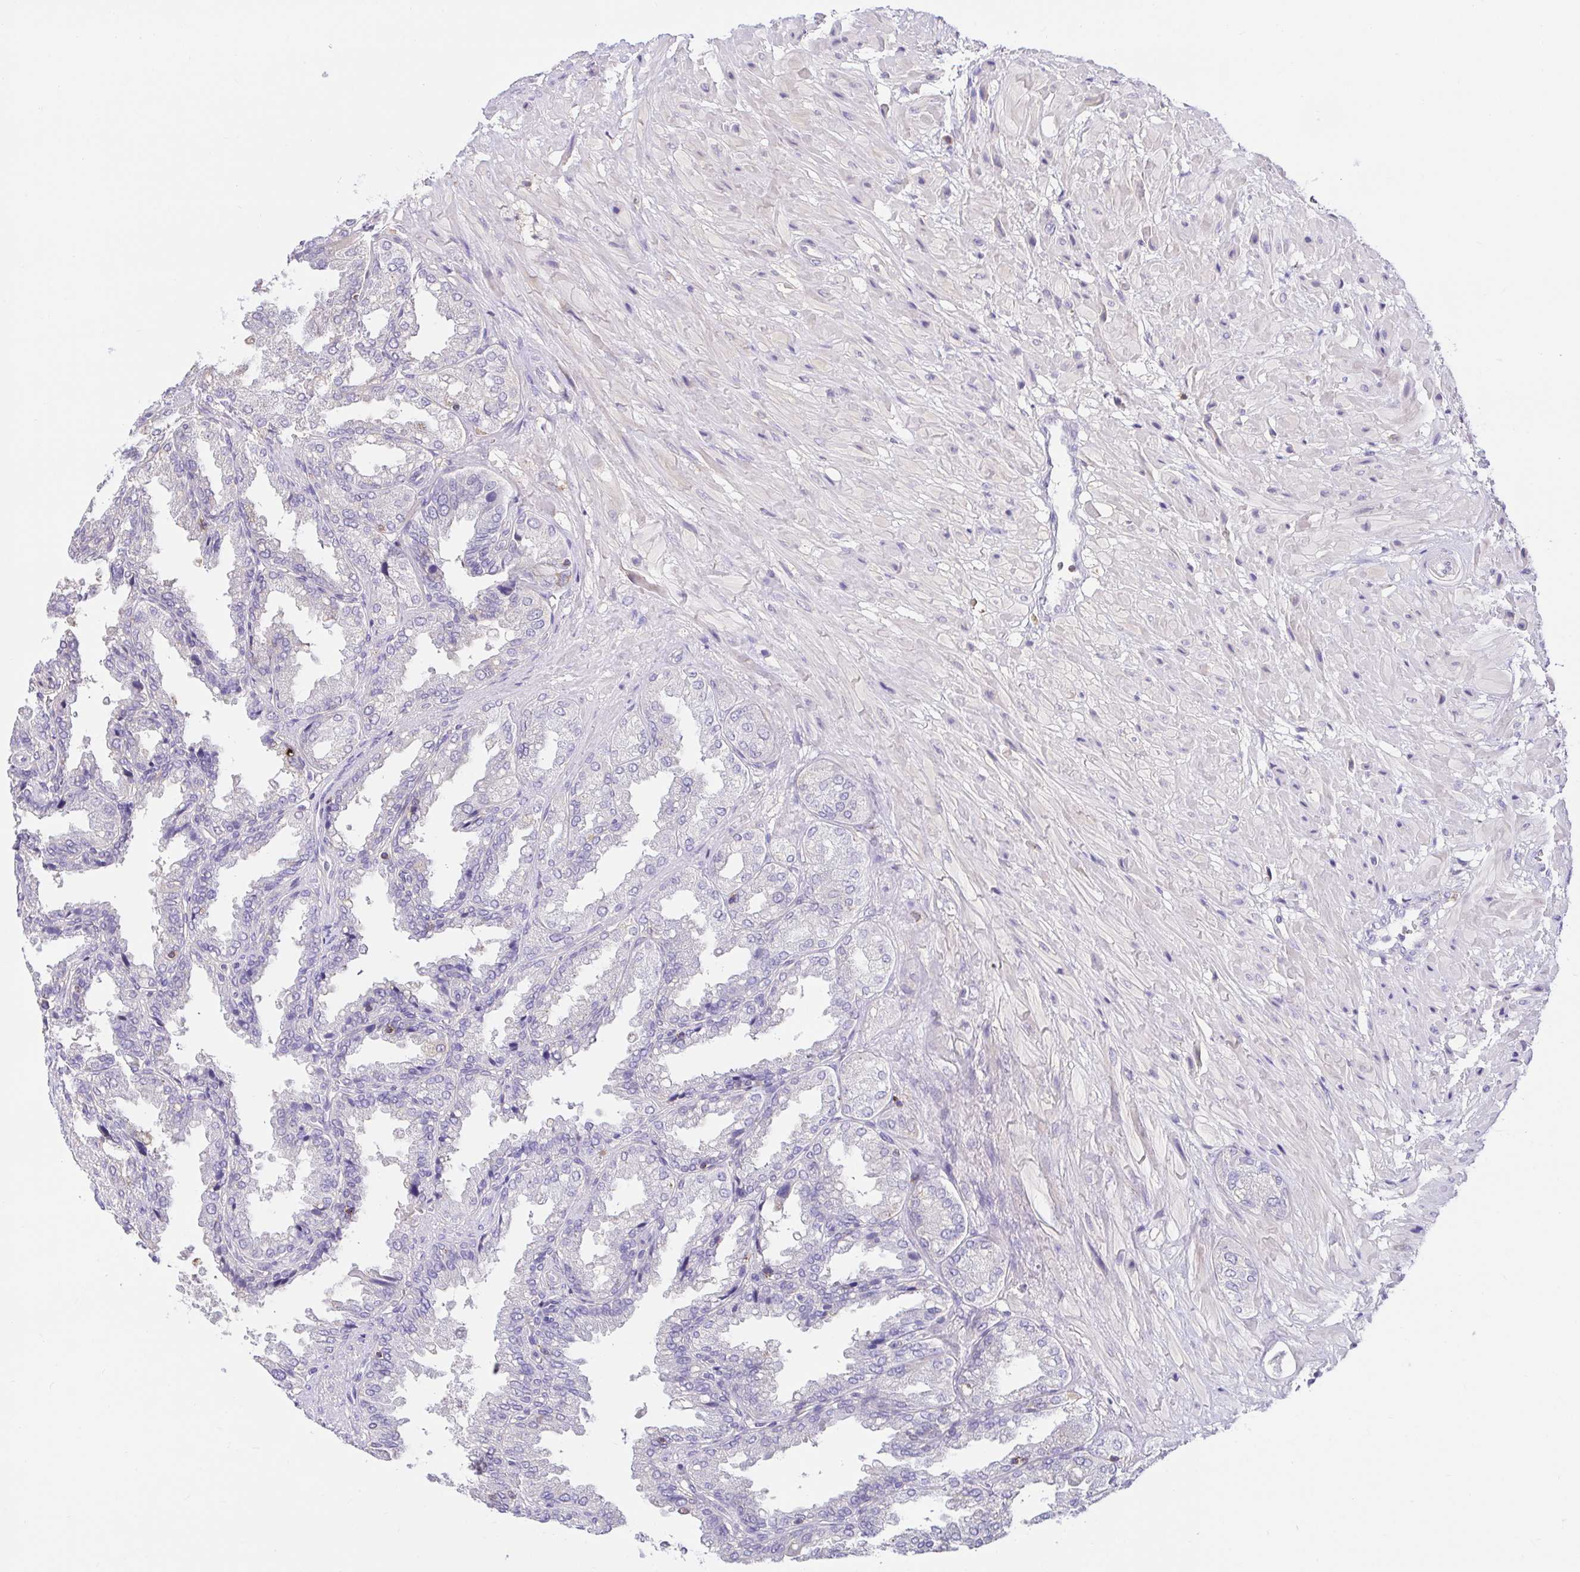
{"staining": {"intensity": "weak", "quantity": "<25%", "location": "cytoplasmic/membranous"}, "tissue": "seminal vesicle", "cell_type": "Glandular cells", "image_type": "normal", "snomed": [{"axis": "morphology", "description": "Normal tissue, NOS"}, {"axis": "topography", "description": "Seminal veicle"}], "caption": "This histopathology image is of benign seminal vesicle stained with immunohistochemistry (IHC) to label a protein in brown with the nuclei are counter-stained blue. There is no positivity in glandular cells. Nuclei are stained in blue.", "gene": "SKAP1", "patient": {"sex": "male", "age": 55}}